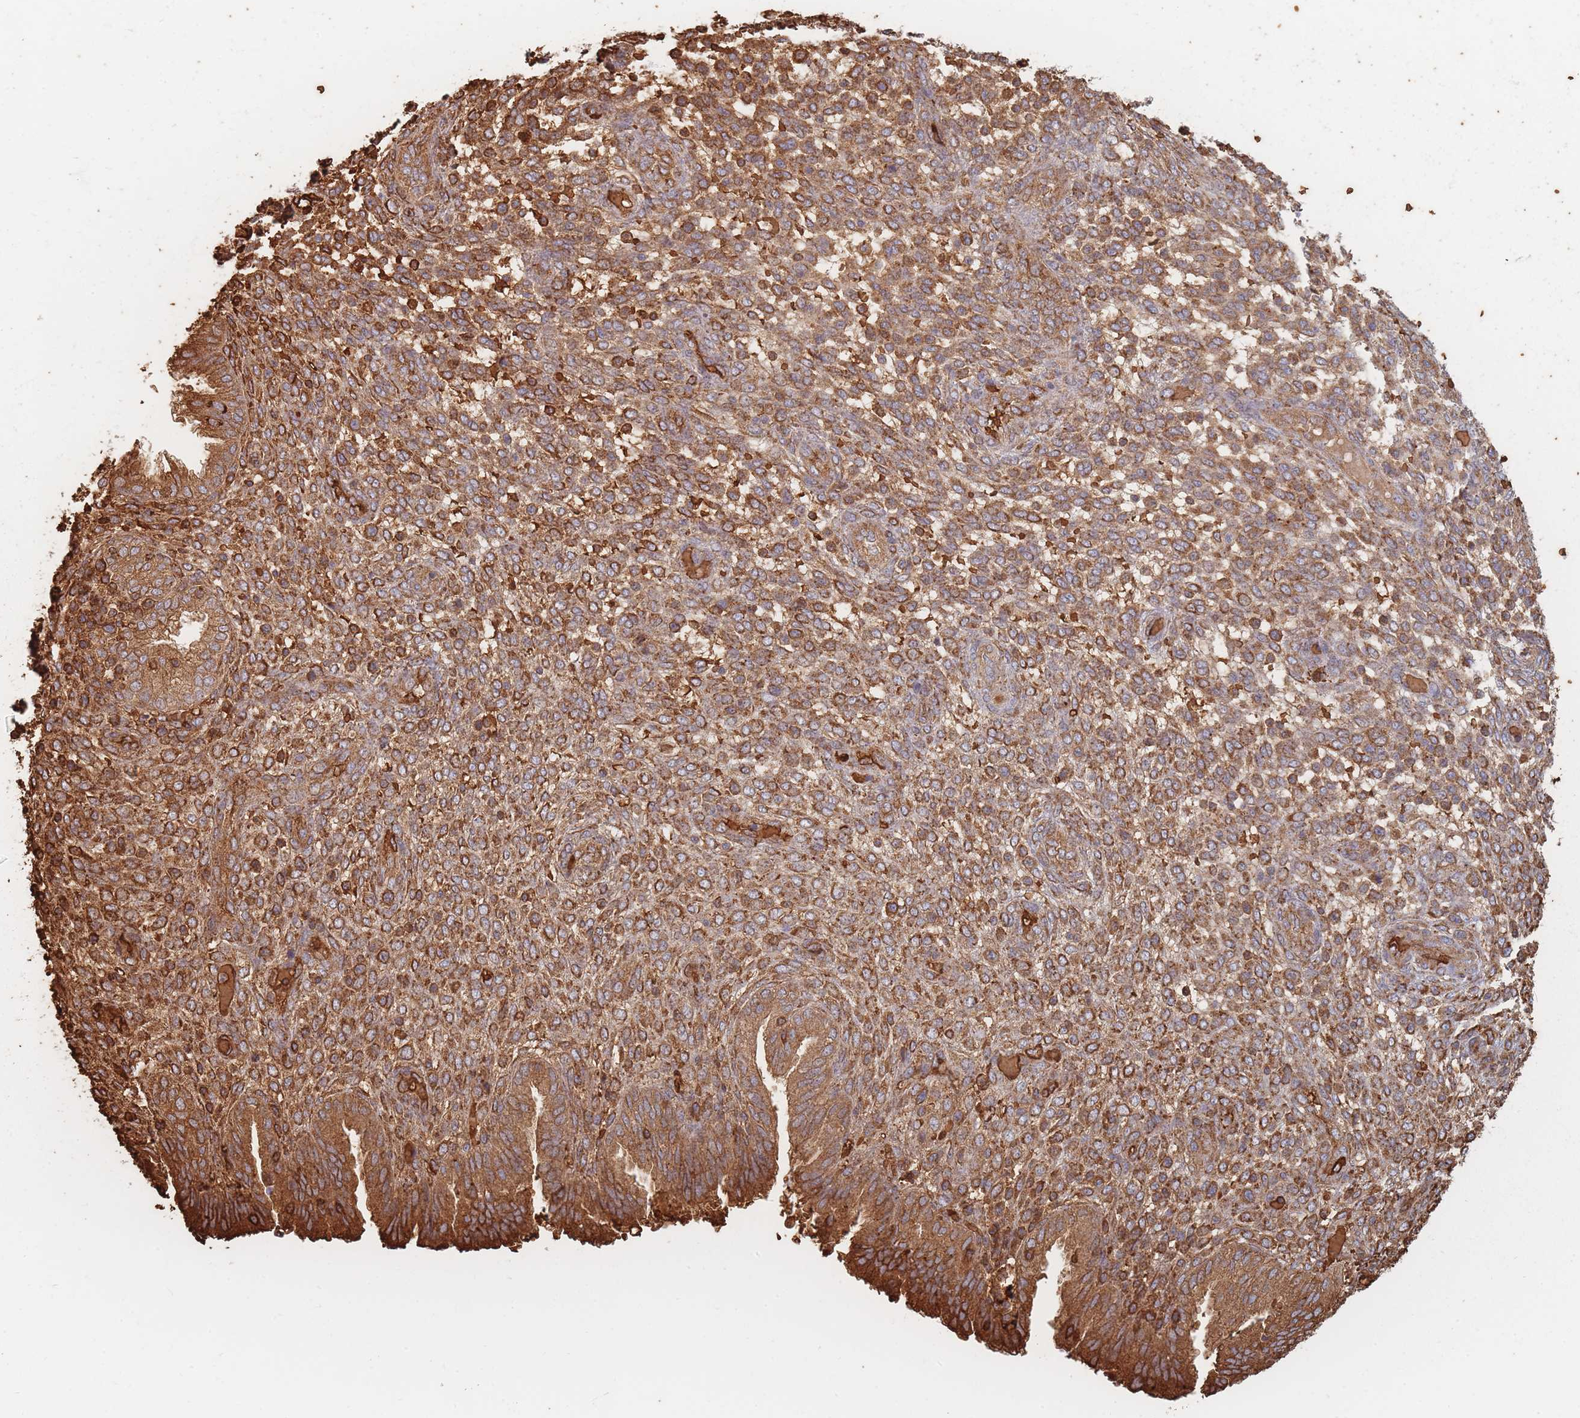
{"staining": {"intensity": "moderate", "quantity": "25%-75%", "location": "cytoplasmic/membranous"}, "tissue": "endometrium", "cell_type": "Cells in endometrial stroma", "image_type": "normal", "snomed": [{"axis": "morphology", "description": "Normal tissue, NOS"}, {"axis": "topography", "description": "Endometrium"}], "caption": "High-magnification brightfield microscopy of normal endometrium stained with DAB (brown) and counterstained with hematoxylin (blue). cells in endometrial stroma exhibit moderate cytoplasmic/membranous expression is seen in about25%-75% of cells. Nuclei are stained in blue.", "gene": "SLC2A6", "patient": {"sex": "female", "age": 33}}